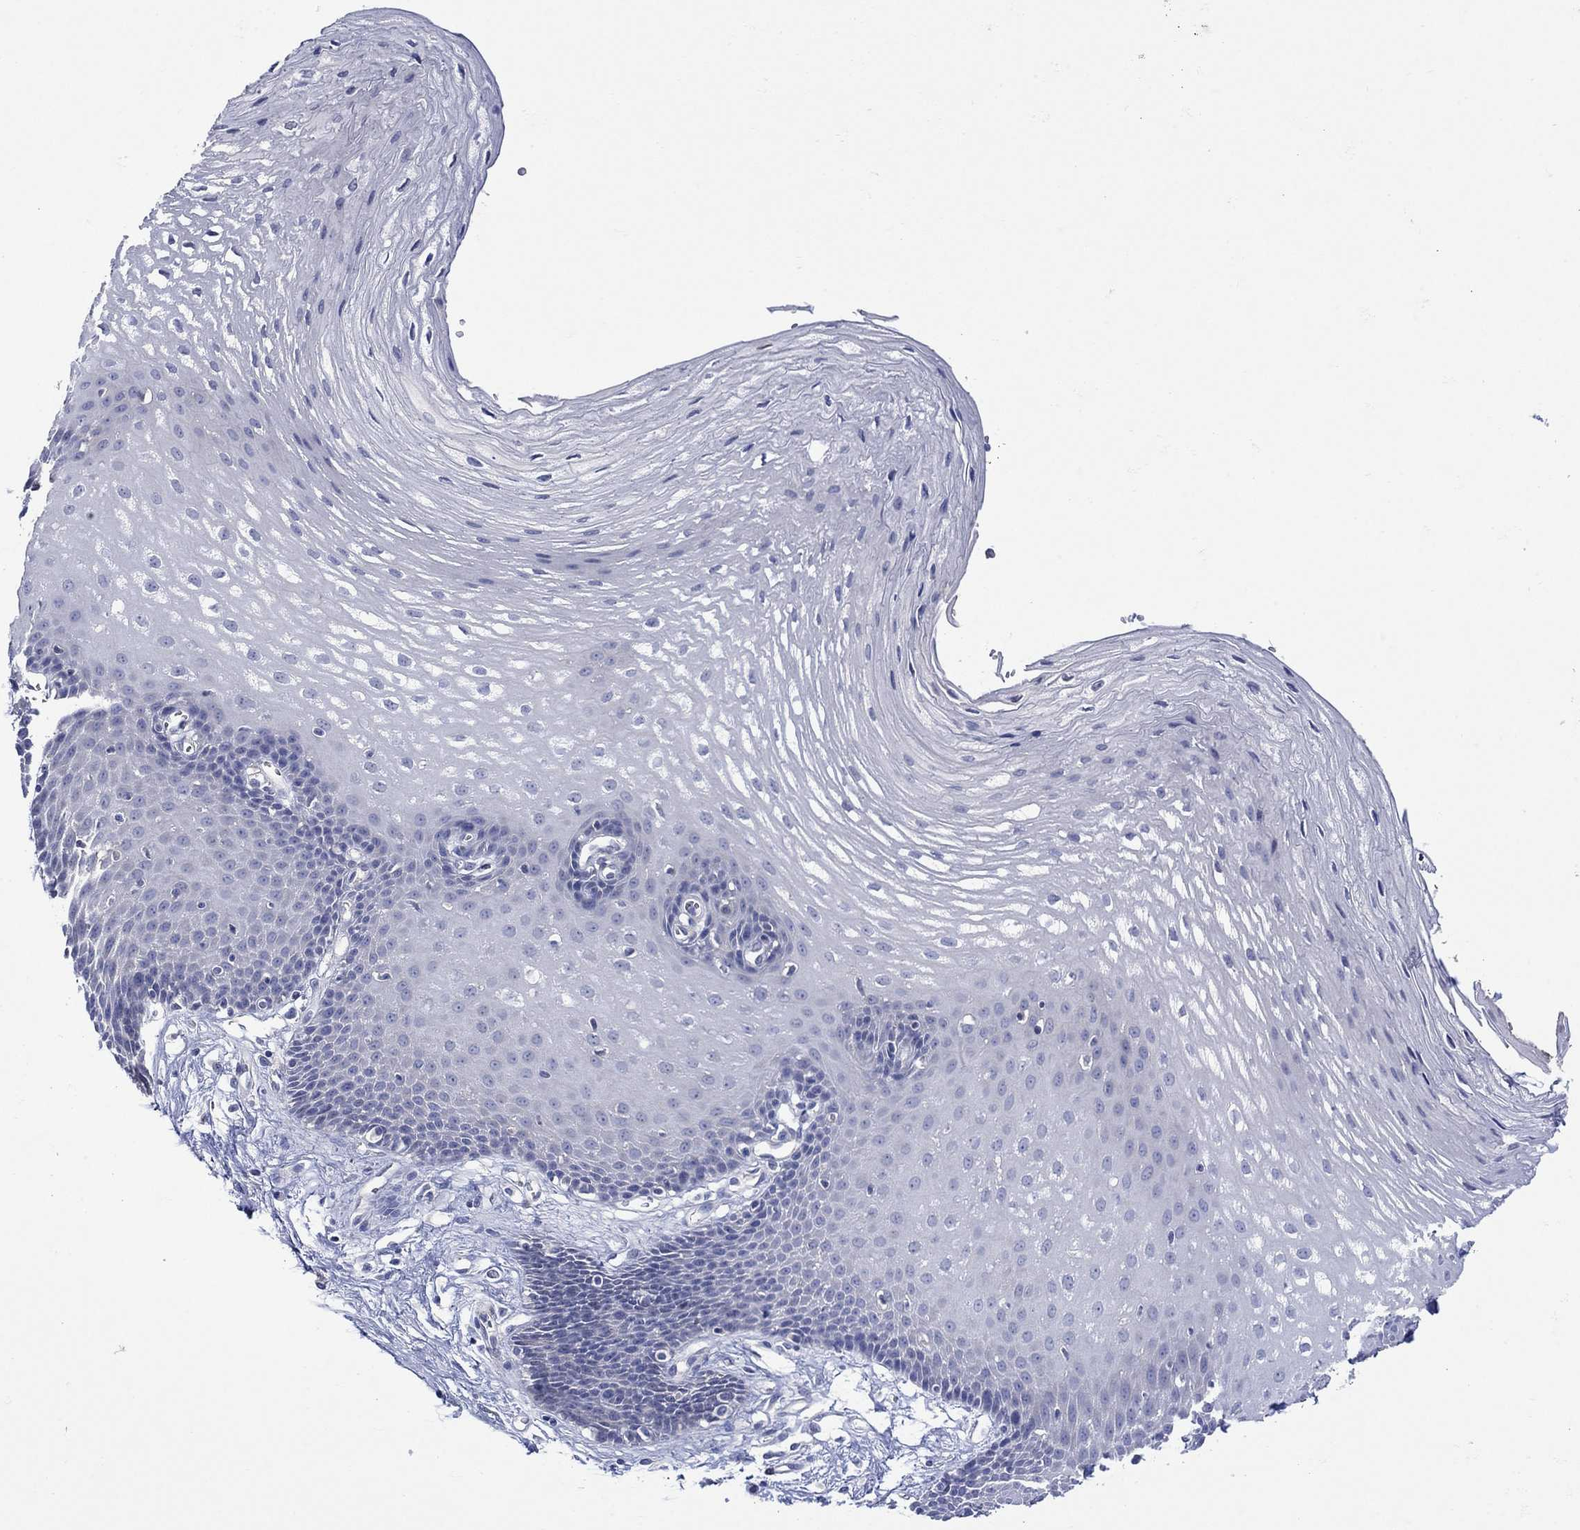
{"staining": {"intensity": "negative", "quantity": "none", "location": "none"}, "tissue": "esophagus", "cell_type": "Squamous epithelial cells", "image_type": "normal", "snomed": [{"axis": "morphology", "description": "Normal tissue, NOS"}, {"axis": "topography", "description": "Esophagus"}], "caption": "Immunohistochemical staining of benign esophagus demonstrates no significant staining in squamous epithelial cells. (DAB (3,3'-diaminobenzidine) immunohistochemistry with hematoxylin counter stain).", "gene": "MSI1", "patient": {"sex": "male", "age": 72}}